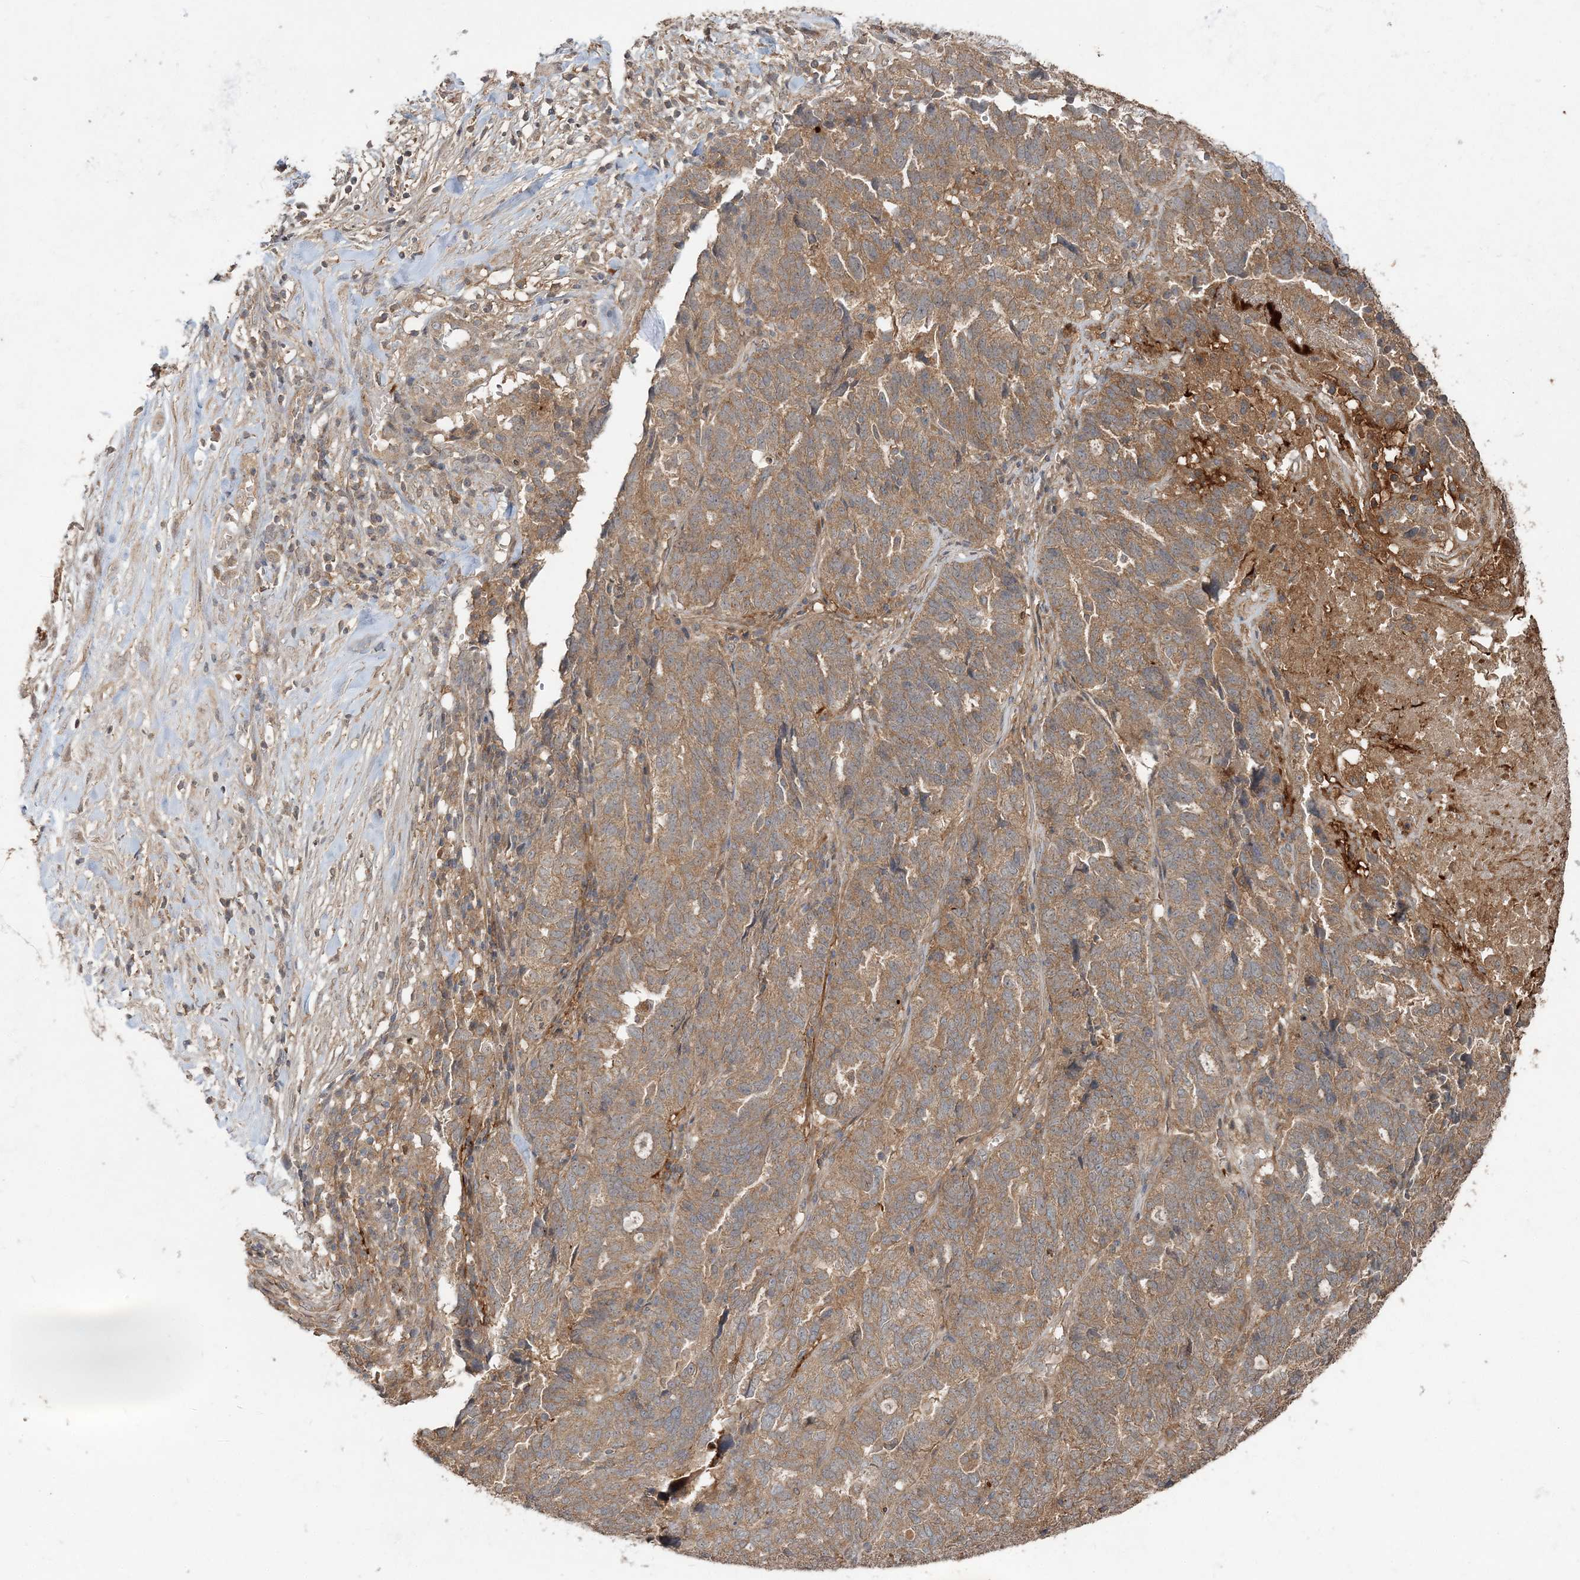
{"staining": {"intensity": "moderate", "quantity": ">75%", "location": "cytoplasmic/membranous"}, "tissue": "ovarian cancer", "cell_type": "Tumor cells", "image_type": "cancer", "snomed": [{"axis": "morphology", "description": "Cystadenocarcinoma, serous, NOS"}, {"axis": "topography", "description": "Ovary"}], "caption": "Moderate cytoplasmic/membranous protein expression is identified in approximately >75% of tumor cells in ovarian cancer (serous cystadenocarcinoma). (Stains: DAB (3,3'-diaminobenzidine) in brown, nuclei in blue, Microscopy: brightfield microscopy at high magnification).", "gene": "SPRY1", "patient": {"sex": "female", "age": 59}}